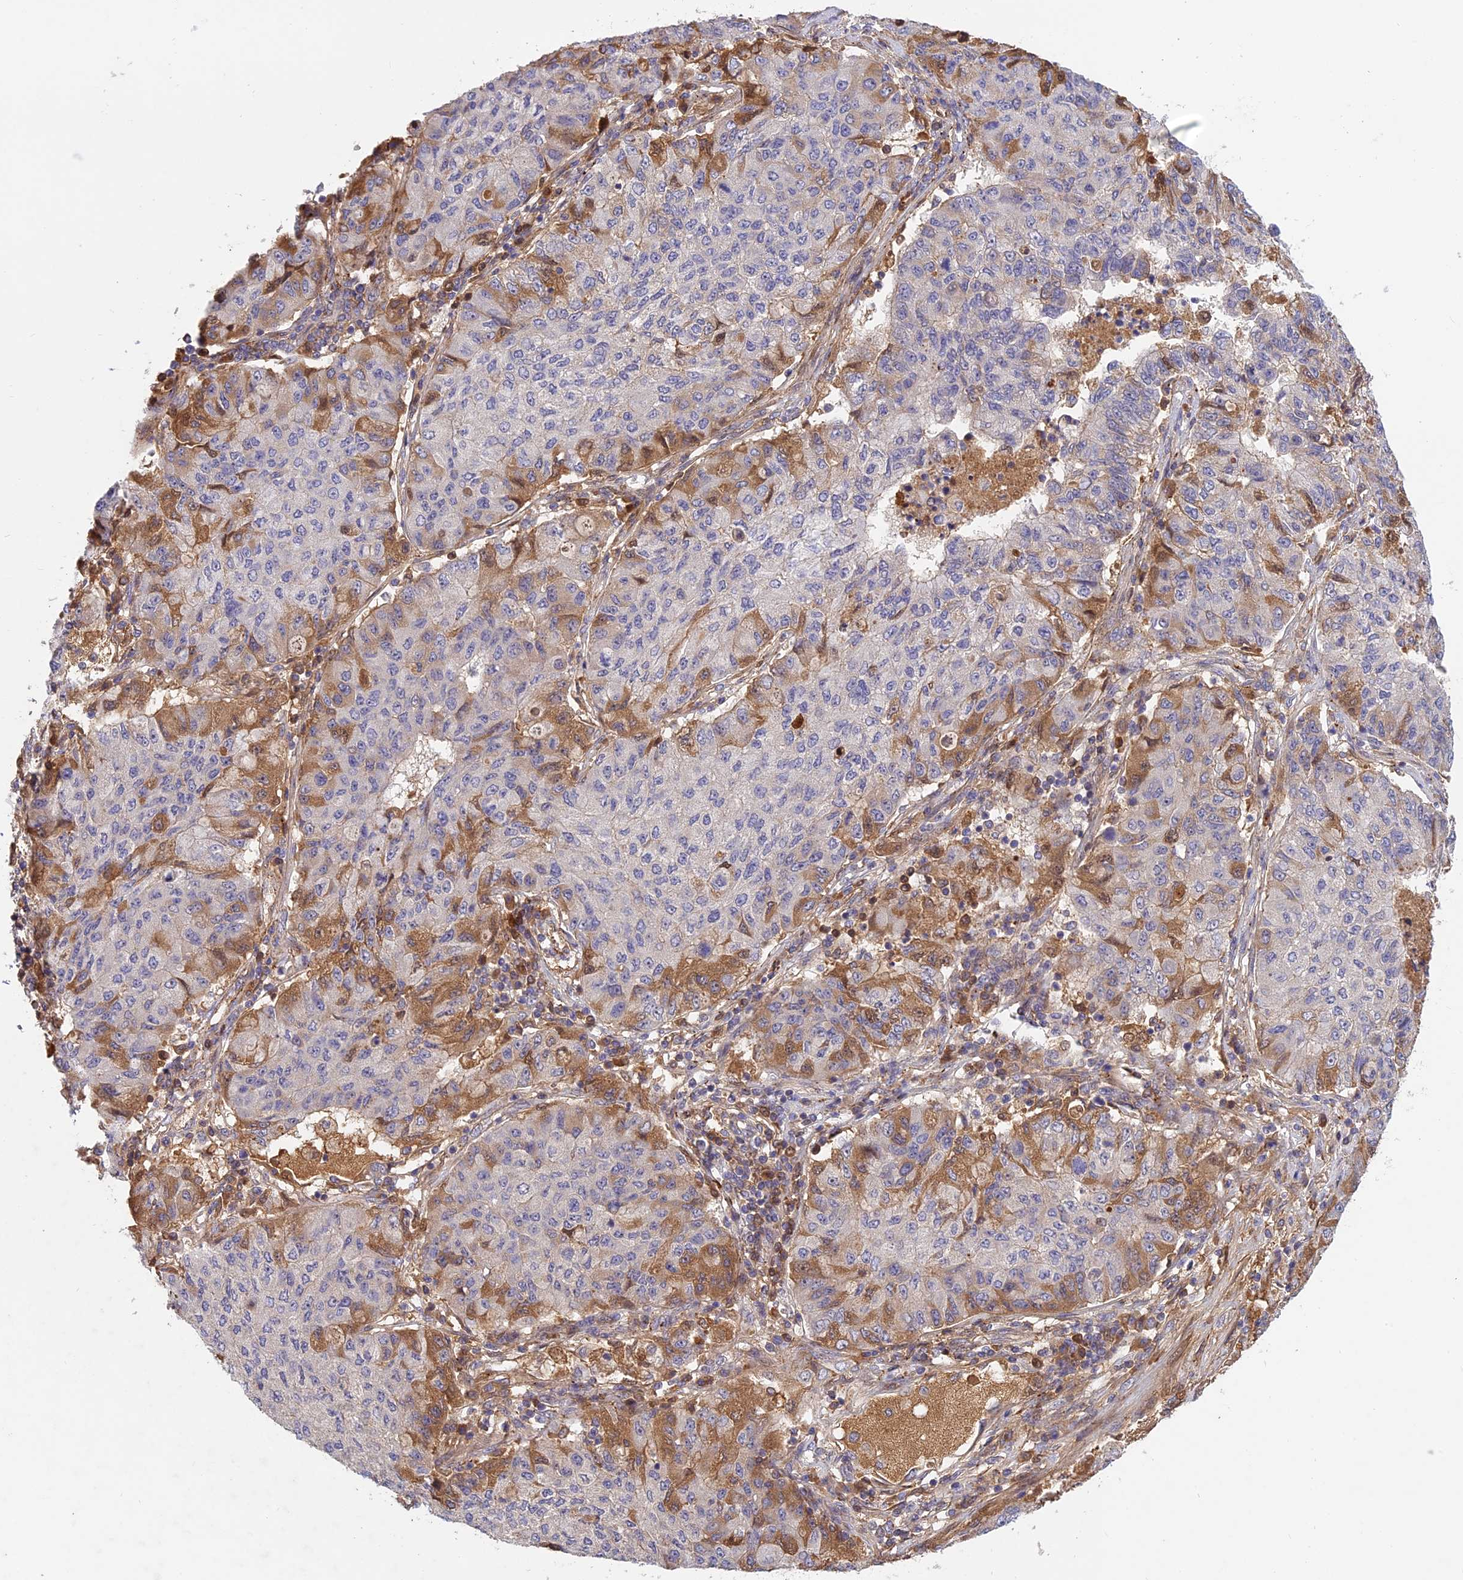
{"staining": {"intensity": "moderate", "quantity": "<25%", "location": "cytoplasmic/membranous"}, "tissue": "lung cancer", "cell_type": "Tumor cells", "image_type": "cancer", "snomed": [{"axis": "morphology", "description": "Squamous cell carcinoma, NOS"}, {"axis": "topography", "description": "Lung"}], "caption": "A brown stain labels moderate cytoplasmic/membranous positivity of a protein in lung squamous cell carcinoma tumor cells.", "gene": "ADO", "patient": {"sex": "male", "age": 74}}